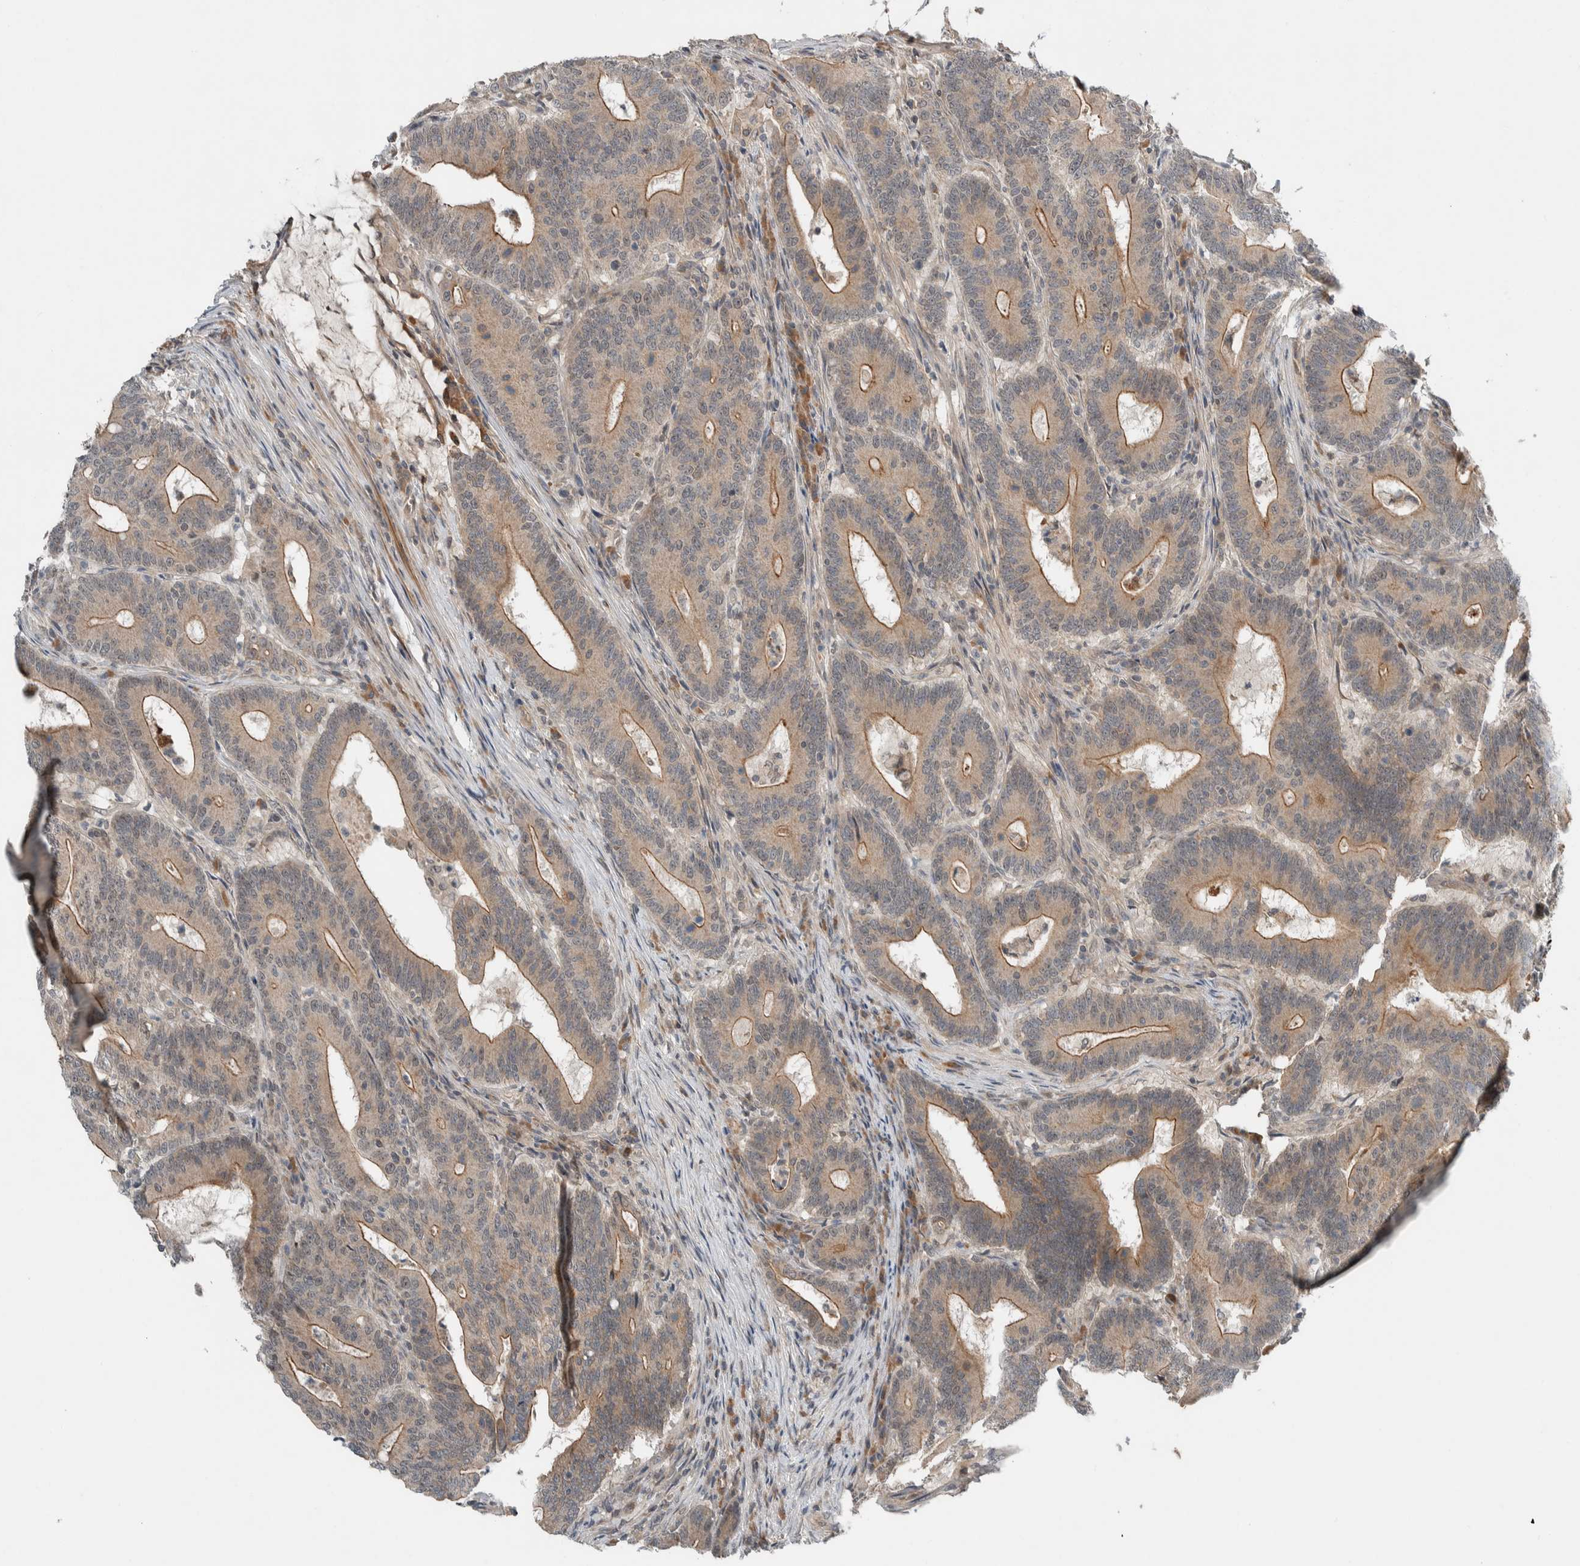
{"staining": {"intensity": "moderate", "quantity": ">75%", "location": "cytoplasmic/membranous"}, "tissue": "colorectal cancer", "cell_type": "Tumor cells", "image_type": "cancer", "snomed": [{"axis": "morphology", "description": "Adenocarcinoma, NOS"}, {"axis": "topography", "description": "Colon"}], "caption": "Immunohistochemical staining of colorectal cancer displays medium levels of moderate cytoplasmic/membranous expression in approximately >75% of tumor cells. The protein of interest is stained brown, and the nuclei are stained in blue (DAB IHC with brightfield microscopy, high magnification).", "gene": "ARMC7", "patient": {"sex": "female", "age": 66}}